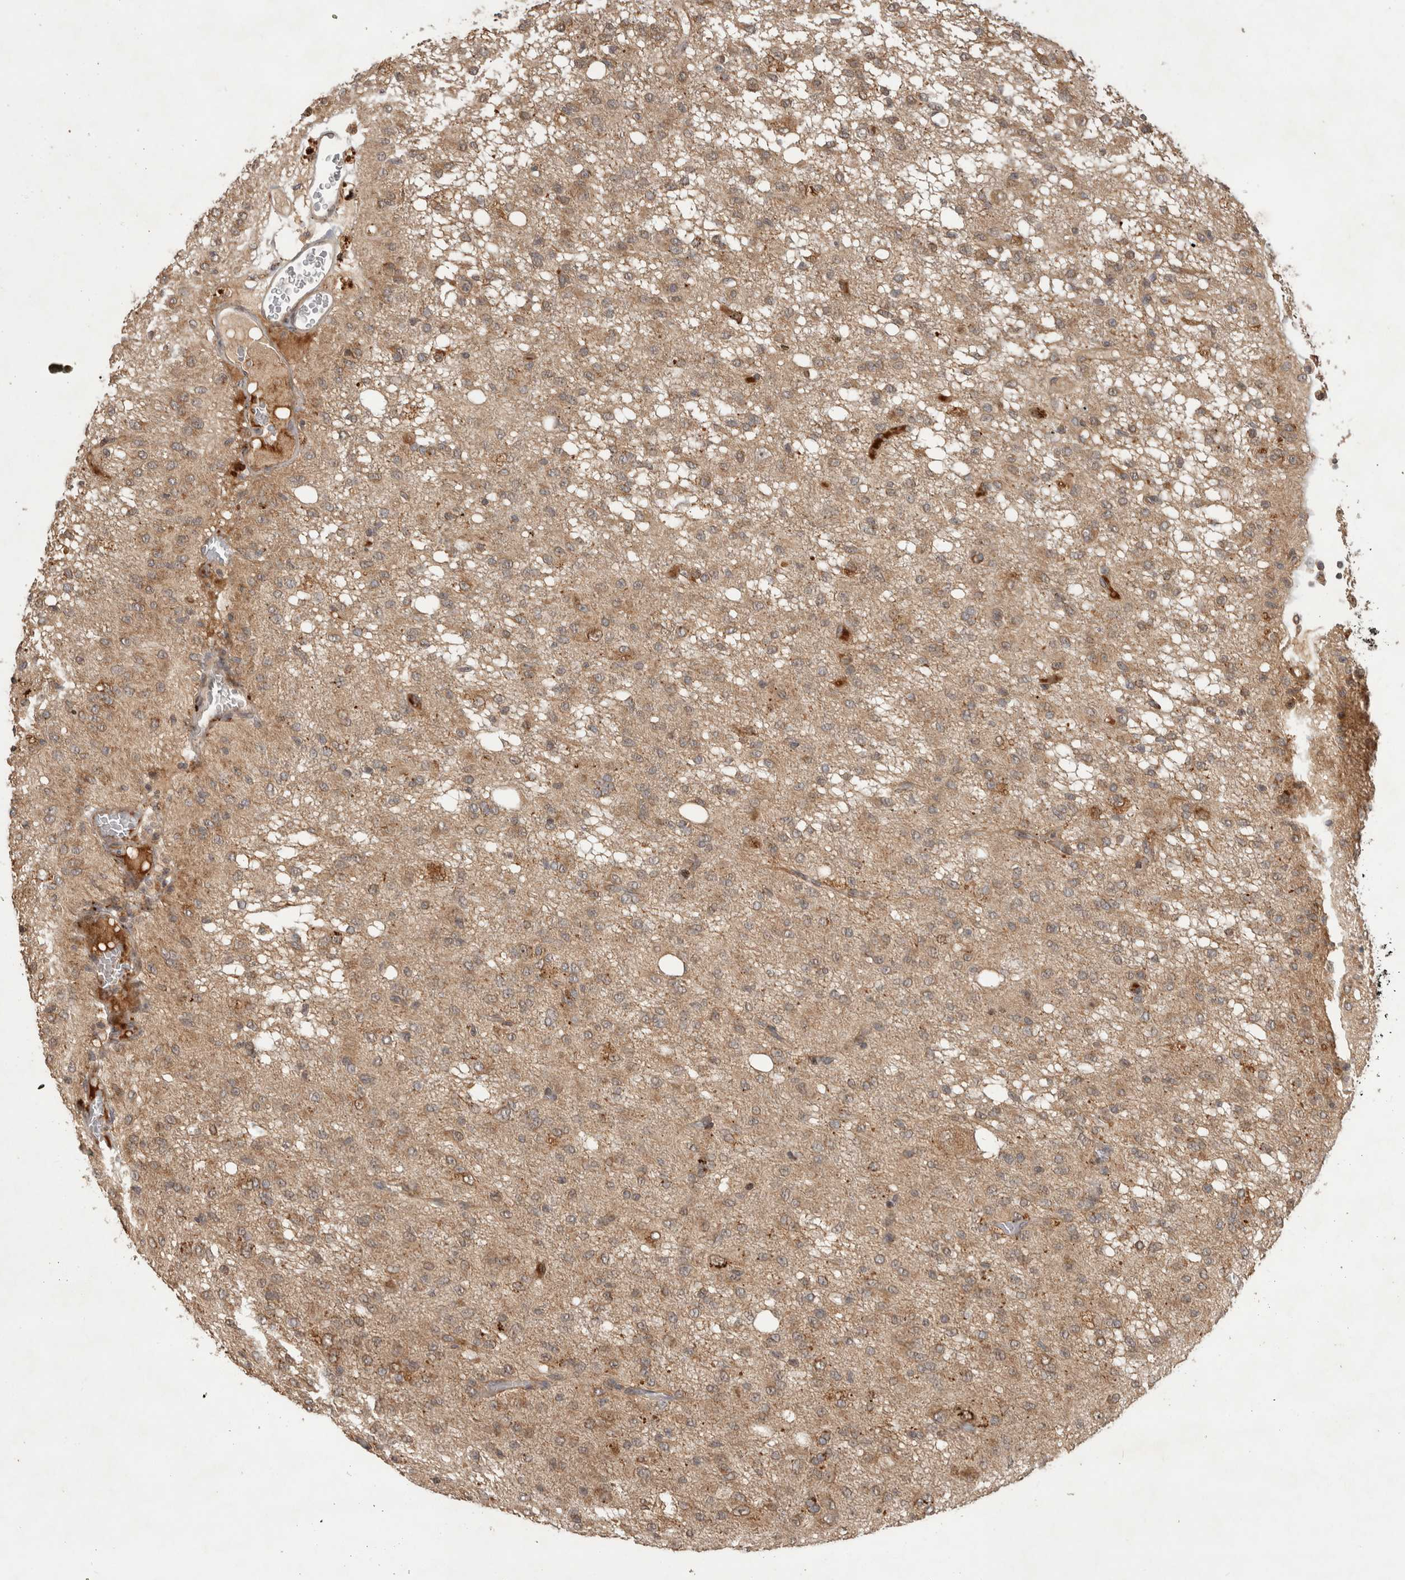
{"staining": {"intensity": "weak", "quantity": ">75%", "location": "cytoplasmic/membranous"}, "tissue": "glioma", "cell_type": "Tumor cells", "image_type": "cancer", "snomed": [{"axis": "morphology", "description": "Glioma, malignant, High grade"}, {"axis": "topography", "description": "Brain"}], "caption": "Protein staining of malignant glioma (high-grade) tissue reveals weak cytoplasmic/membranous positivity in about >75% of tumor cells. The staining was performed using DAB (3,3'-diaminobenzidine), with brown indicating positive protein expression. Nuclei are stained blue with hematoxylin.", "gene": "PITPNC1", "patient": {"sex": "female", "age": 59}}